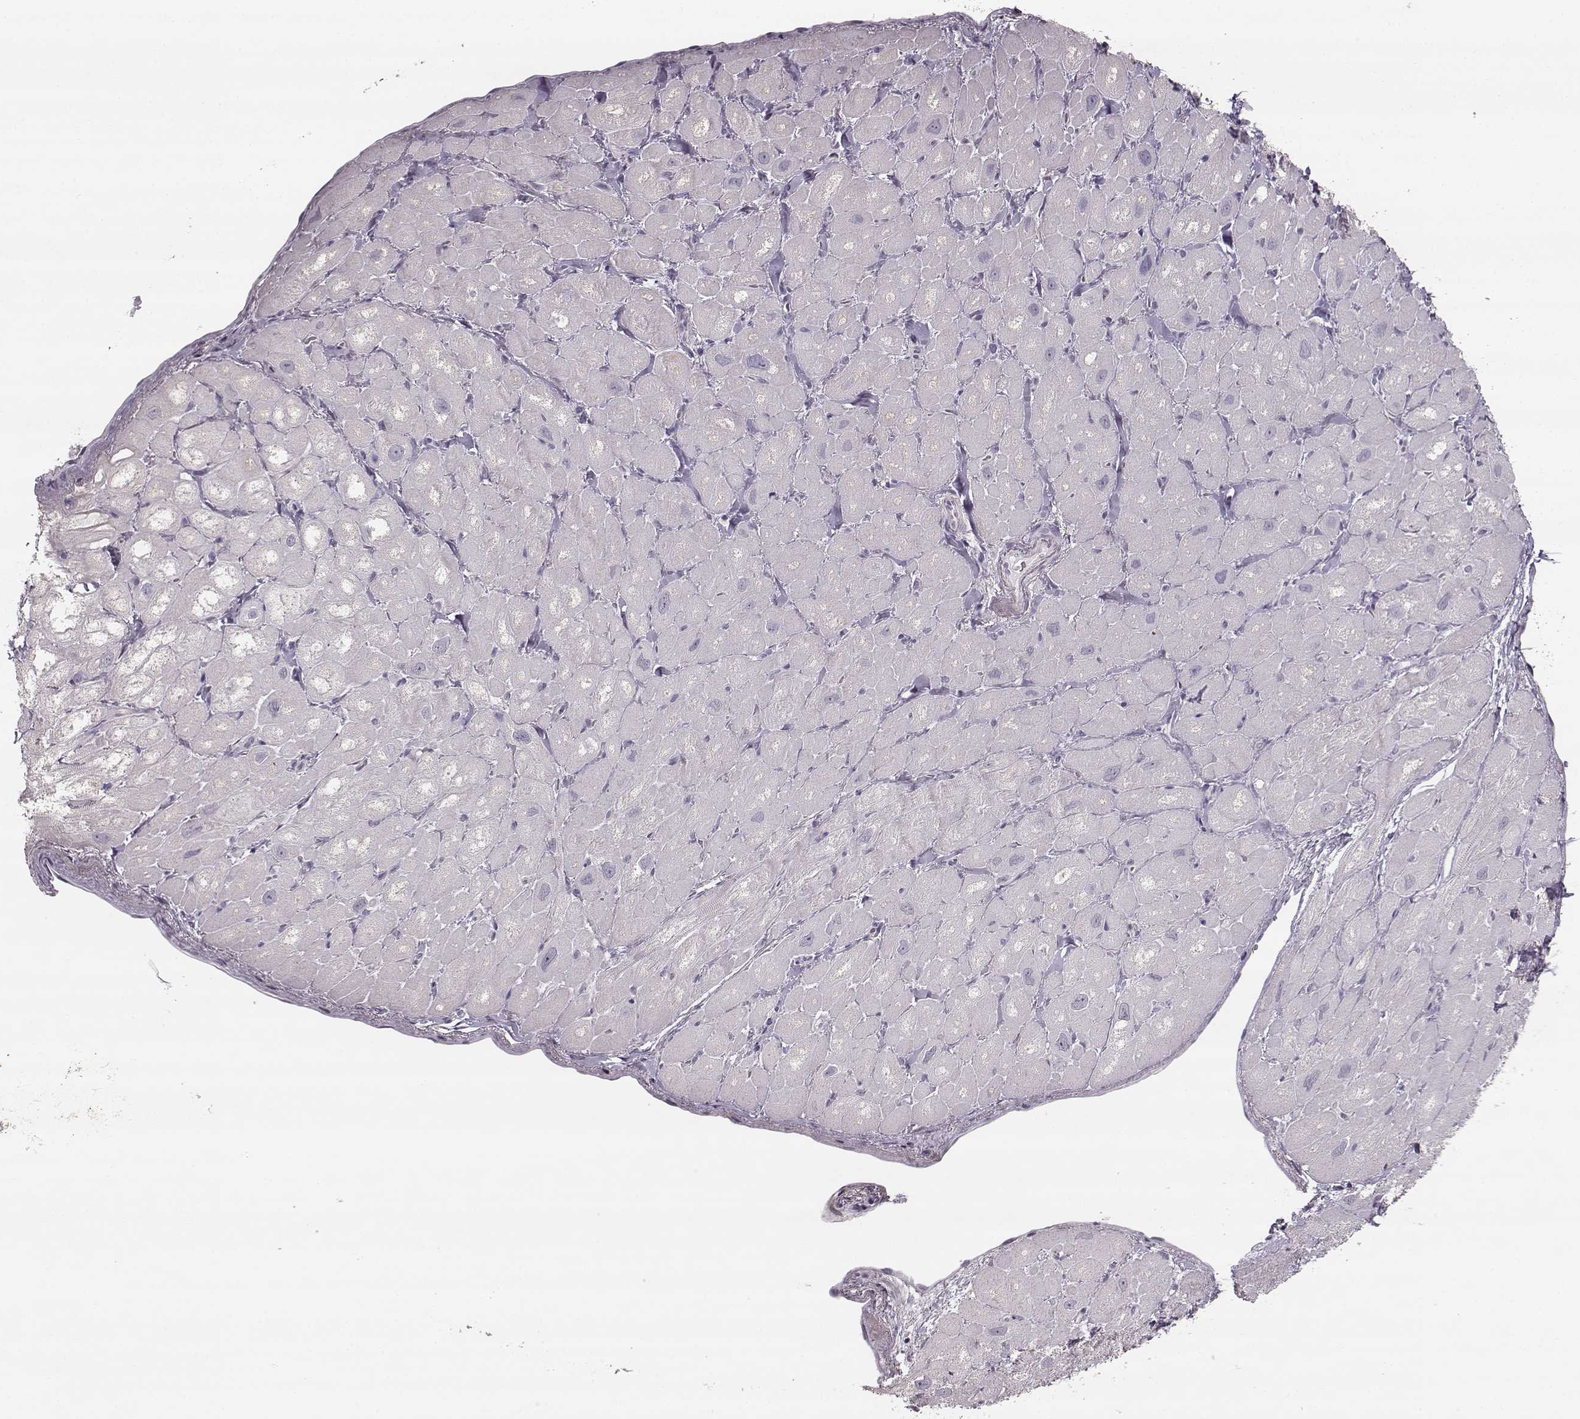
{"staining": {"intensity": "negative", "quantity": "none", "location": "none"}, "tissue": "heart muscle", "cell_type": "Cardiomyocytes", "image_type": "normal", "snomed": [{"axis": "morphology", "description": "Normal tissue, NOS"}, {"axis": "topography", "description": "Heart"}], "caption": "The micrograph shows no staining of cardiomyocytes in unremarkable heart muscle.", "gene": "MAP6D1", "patient": {"sex": "male", "age": 60}}